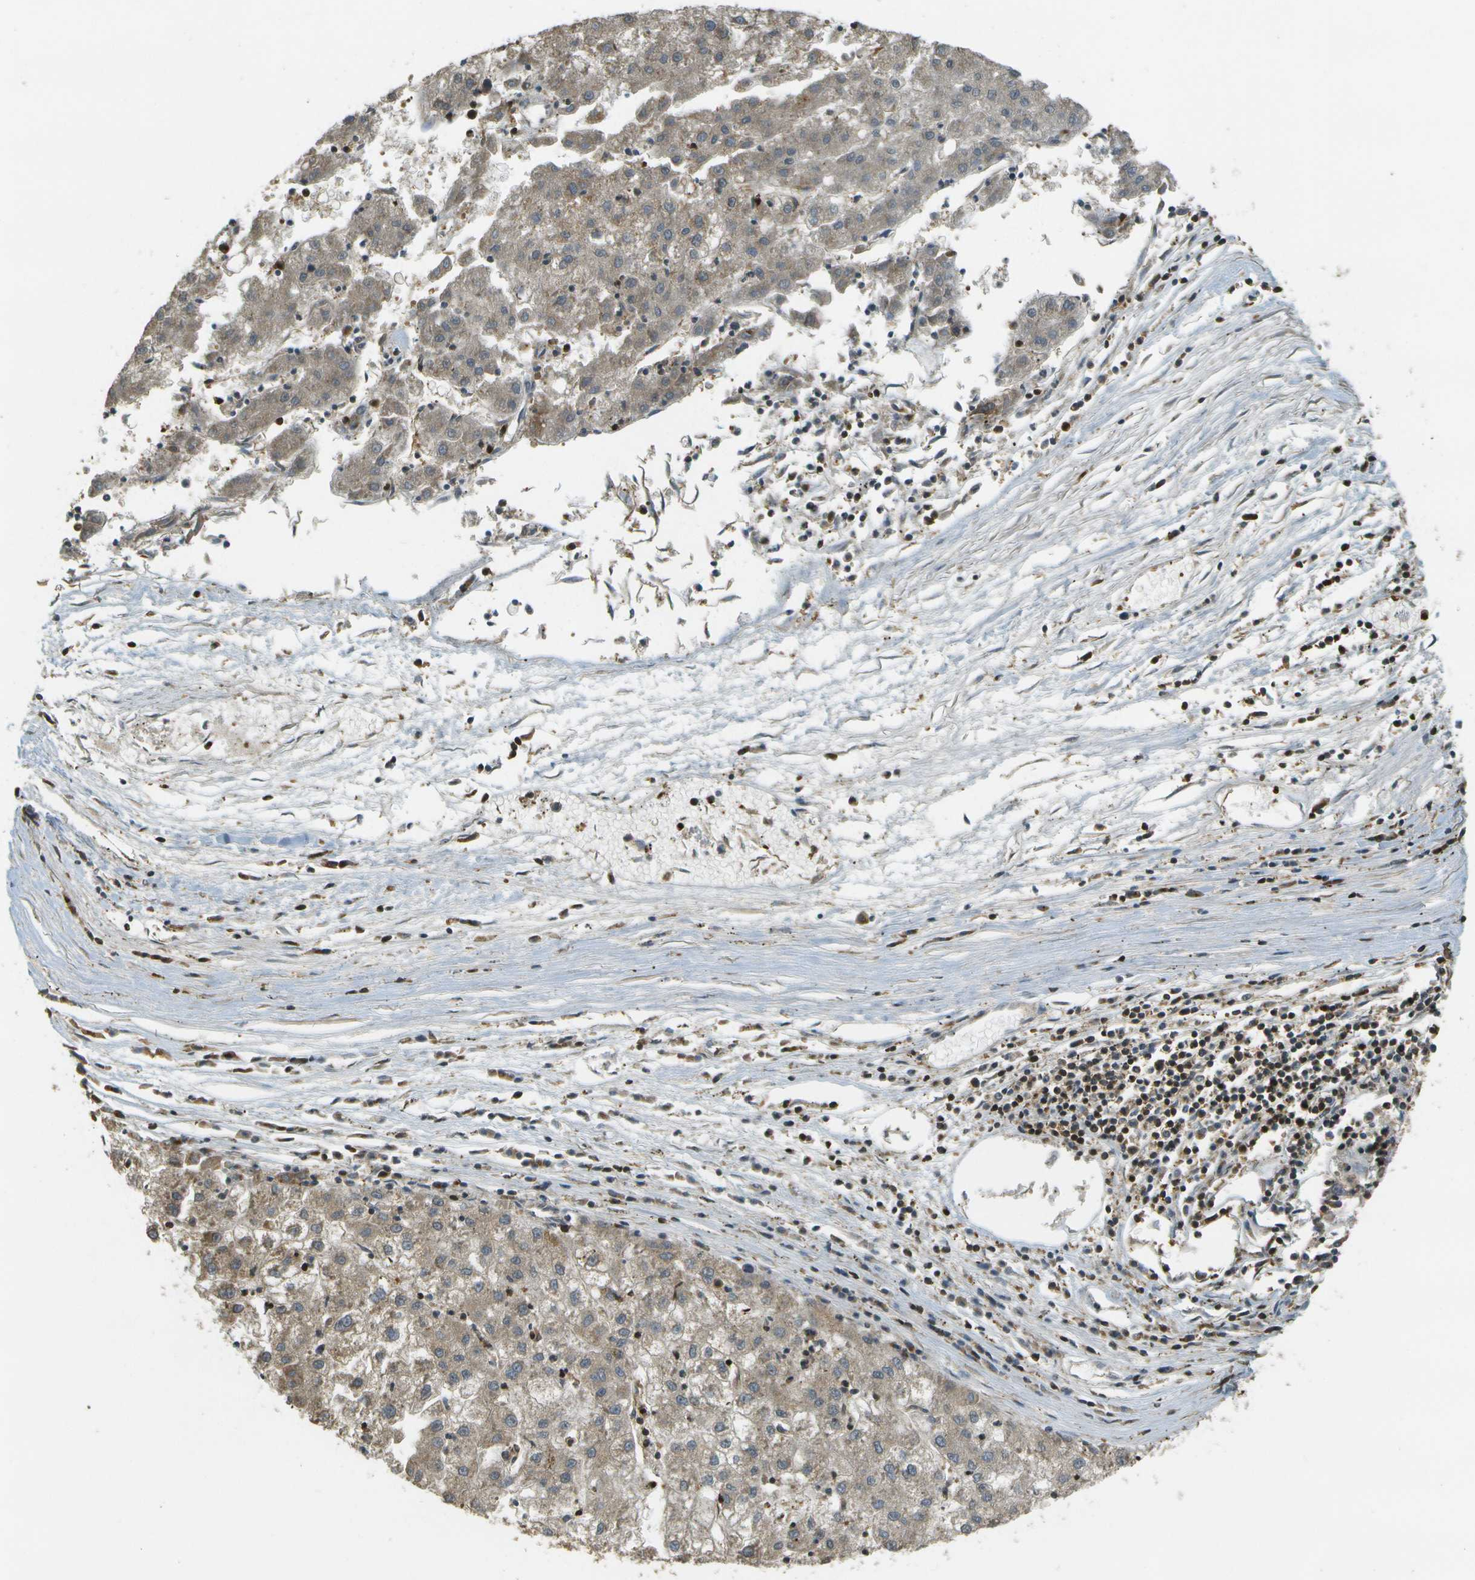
{"staining": {"intensity": "weak", "quantity": ">75%", "location": "cytoplasmic/membranous"}, "tissue": "liver cancer", "cell_type": "Tumor cells", "image_type": "cancer", "snomed": [{"axis": "morphology", "description": "Carcinoma, Hepatocellular, NOS"}, {"axis": "topography", "description": "Liver"}], "caption": "Immunohistochemistry (IHC) of human liver hepatocellular carcinoma reveals low levels of weak cytoplasmic/membranous expression in approximately >75% of tumor cells.", "gene": "LRP12", "patient": {"sex": "male", "age": 72}}